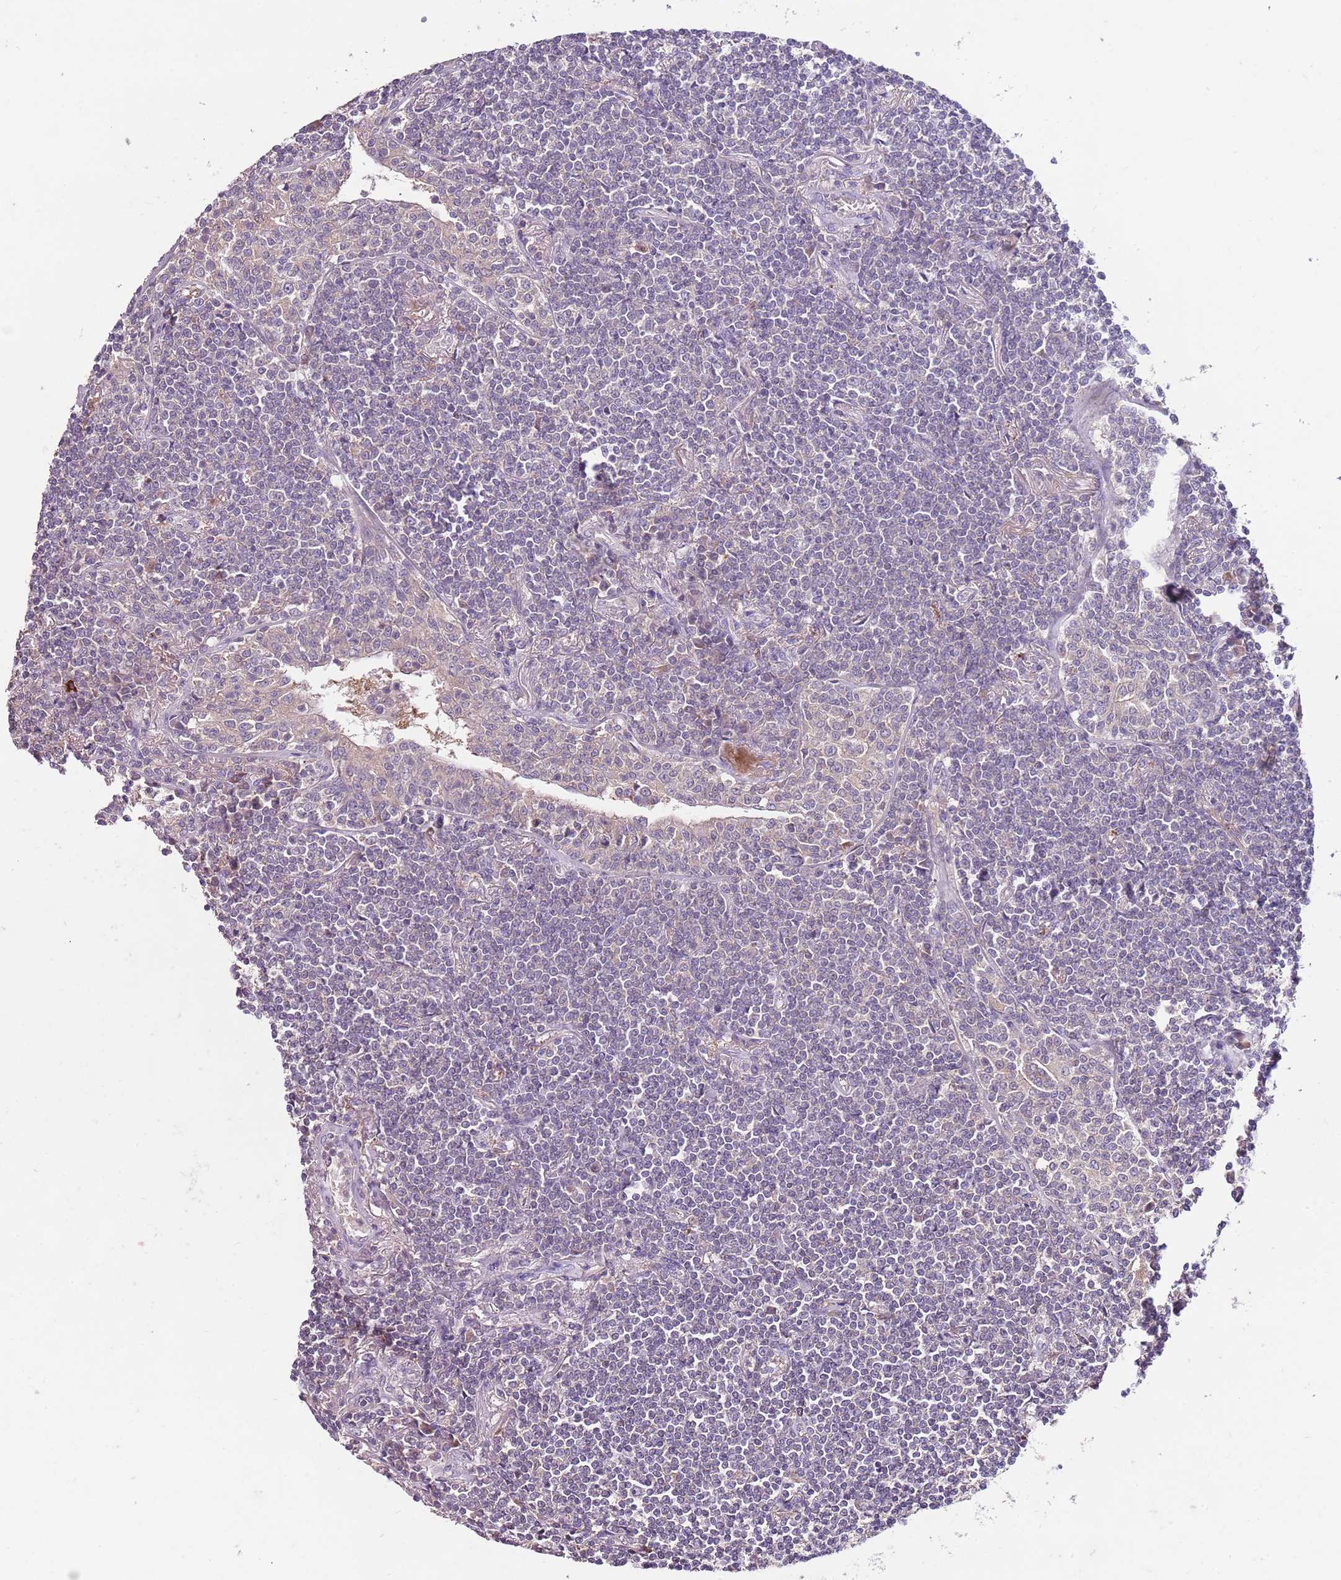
{"staining": {"intensity": "negative", "quantity": "none", "location": "none"}, "tissue": "lymphoma", "cell_type": "Tumor cells", "image_type": "cancer", "snomed": [{"axis": "morphology", "description": "Malignant lymphoma, non-Hodgkin's type, Low grade"}, {"axis": "topography", "description": "Lung"}], "caption": "Tumor cells show no significant protein positivity in lymphoma. Brightfield microscopy of immunohistochemistry stained with DAB (brown) and hematoxylin (blue), captured at high magnification.", "gene": "NRDE2", "patient": {"sex": "female", "age": 71}}